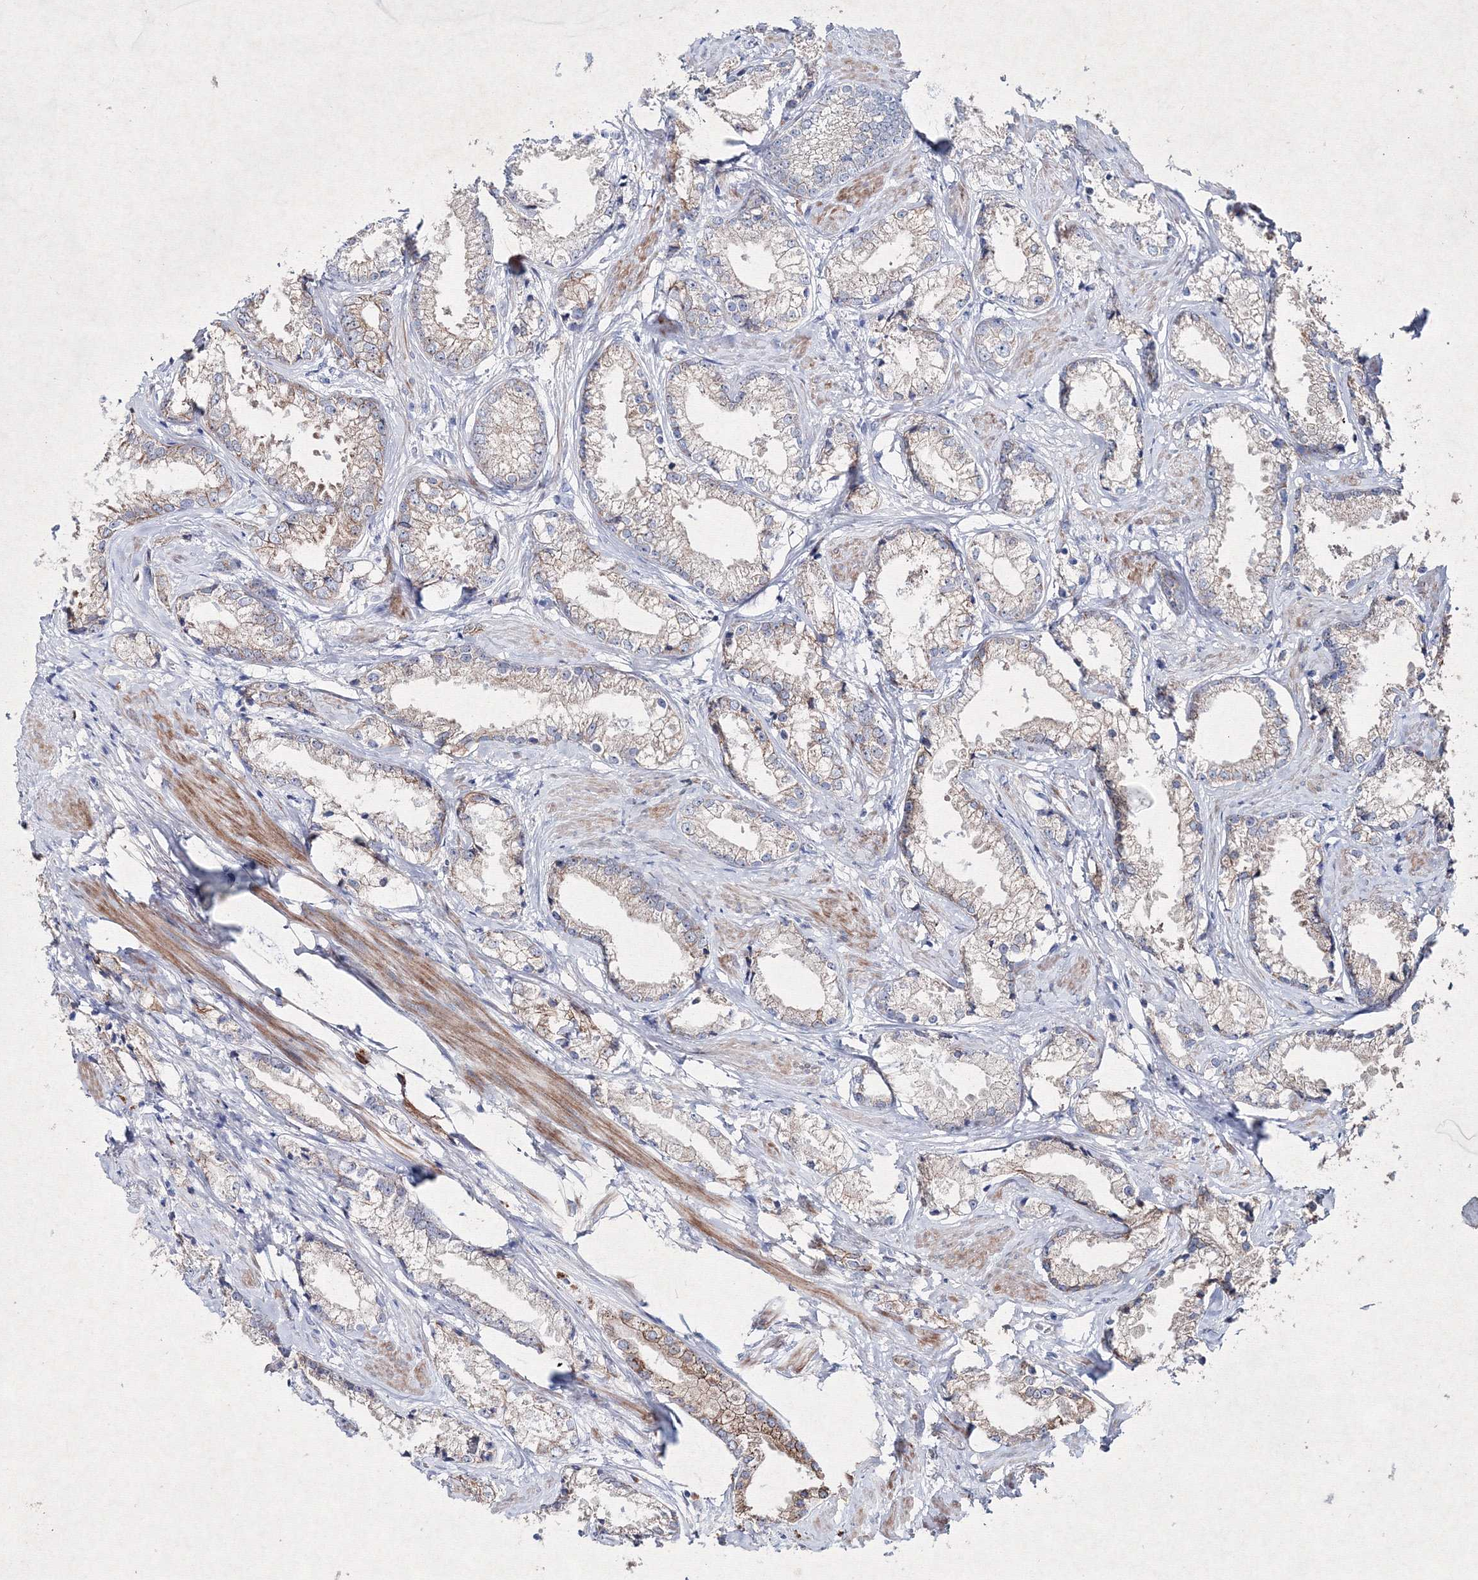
{"staining": {"intensity": "weak", "quantity": "25%-75%", "location": "cytoplasmic/membranous"}, "tissue": "prostate cancer", "cell_type": "Tumor cells", "image_type": "cancer", "snomed": [{"axis": "morphology", "description": "Adenocarcinoma, High grade"}, {"axis": "topography", "description": "Prostate"}], "caption": "Human prostate cancer (adenocarcinoma (high-grade)) stained for a protein (brown) demonstrates weak cytoplasmic/membranous positive staining in about 25%-75% of tumor cells.", "gene": "SMIM29", "patient": {"sex": "male", "age": 66}}